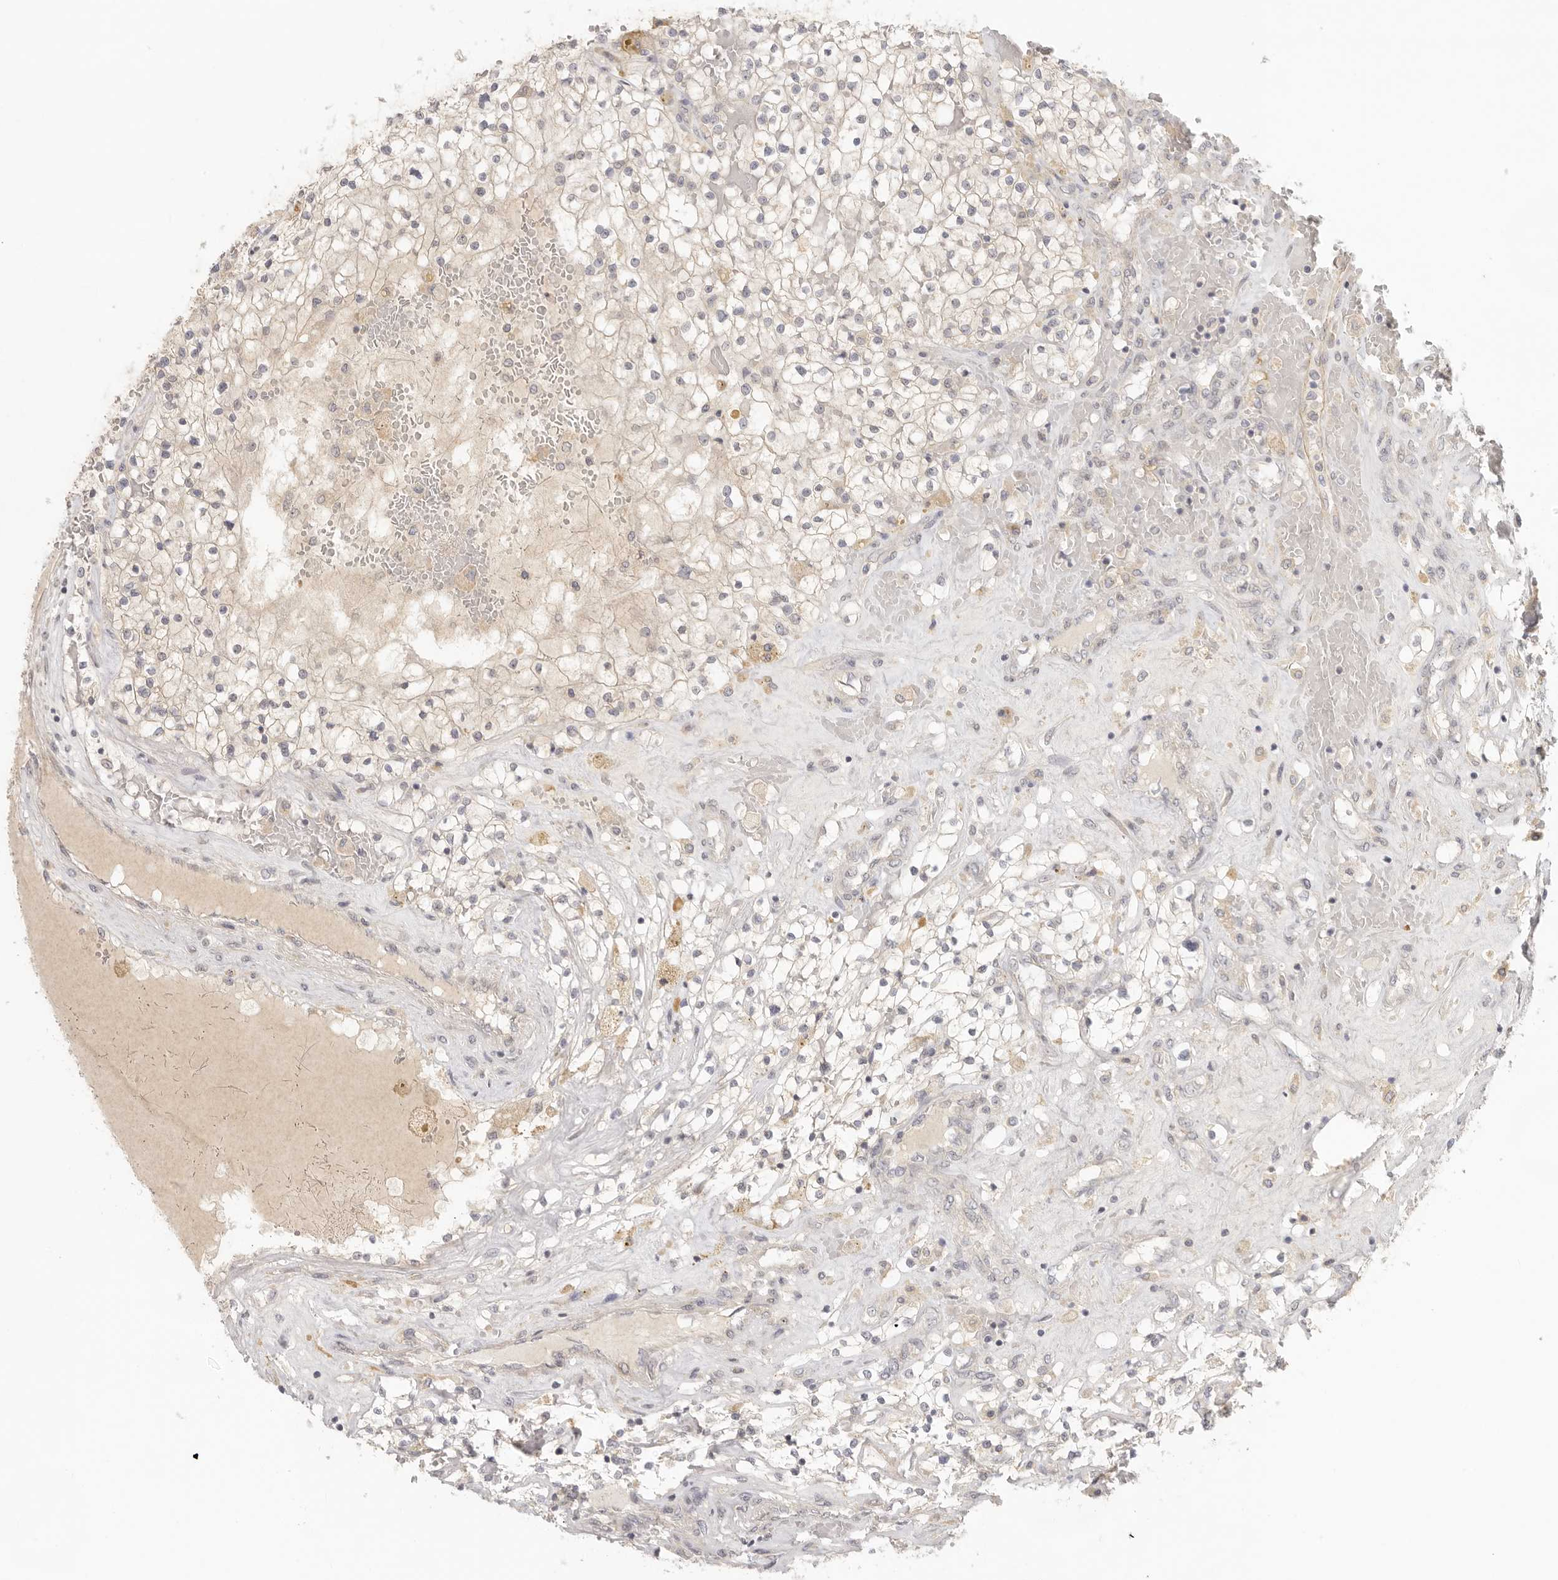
{"staining": {"intensity": "weak", "quantity": ">75%", "location": "cytoplasmic/membranous"}, "tissue": "renal cancer", "cell_type": "Tumor cells", "image_type": "cancer", "snomed": [{"axis": "morphology", "description": "Normal tissue, NOS"}, {"axis": "morphology", "description": "Adenocarcinoma, NOS"}, {"axis": "topography", "description": "Kidney"}], "caption": "A histopathology image showing weak cytoplasmic/membranous expression in about >75% of tumor cells in renal cancer (adenocarcinoma), as visualized by brown immunohistochemical staining.", "gene": "AHDC1", "patient": {"sex": "male", "age": 68}}